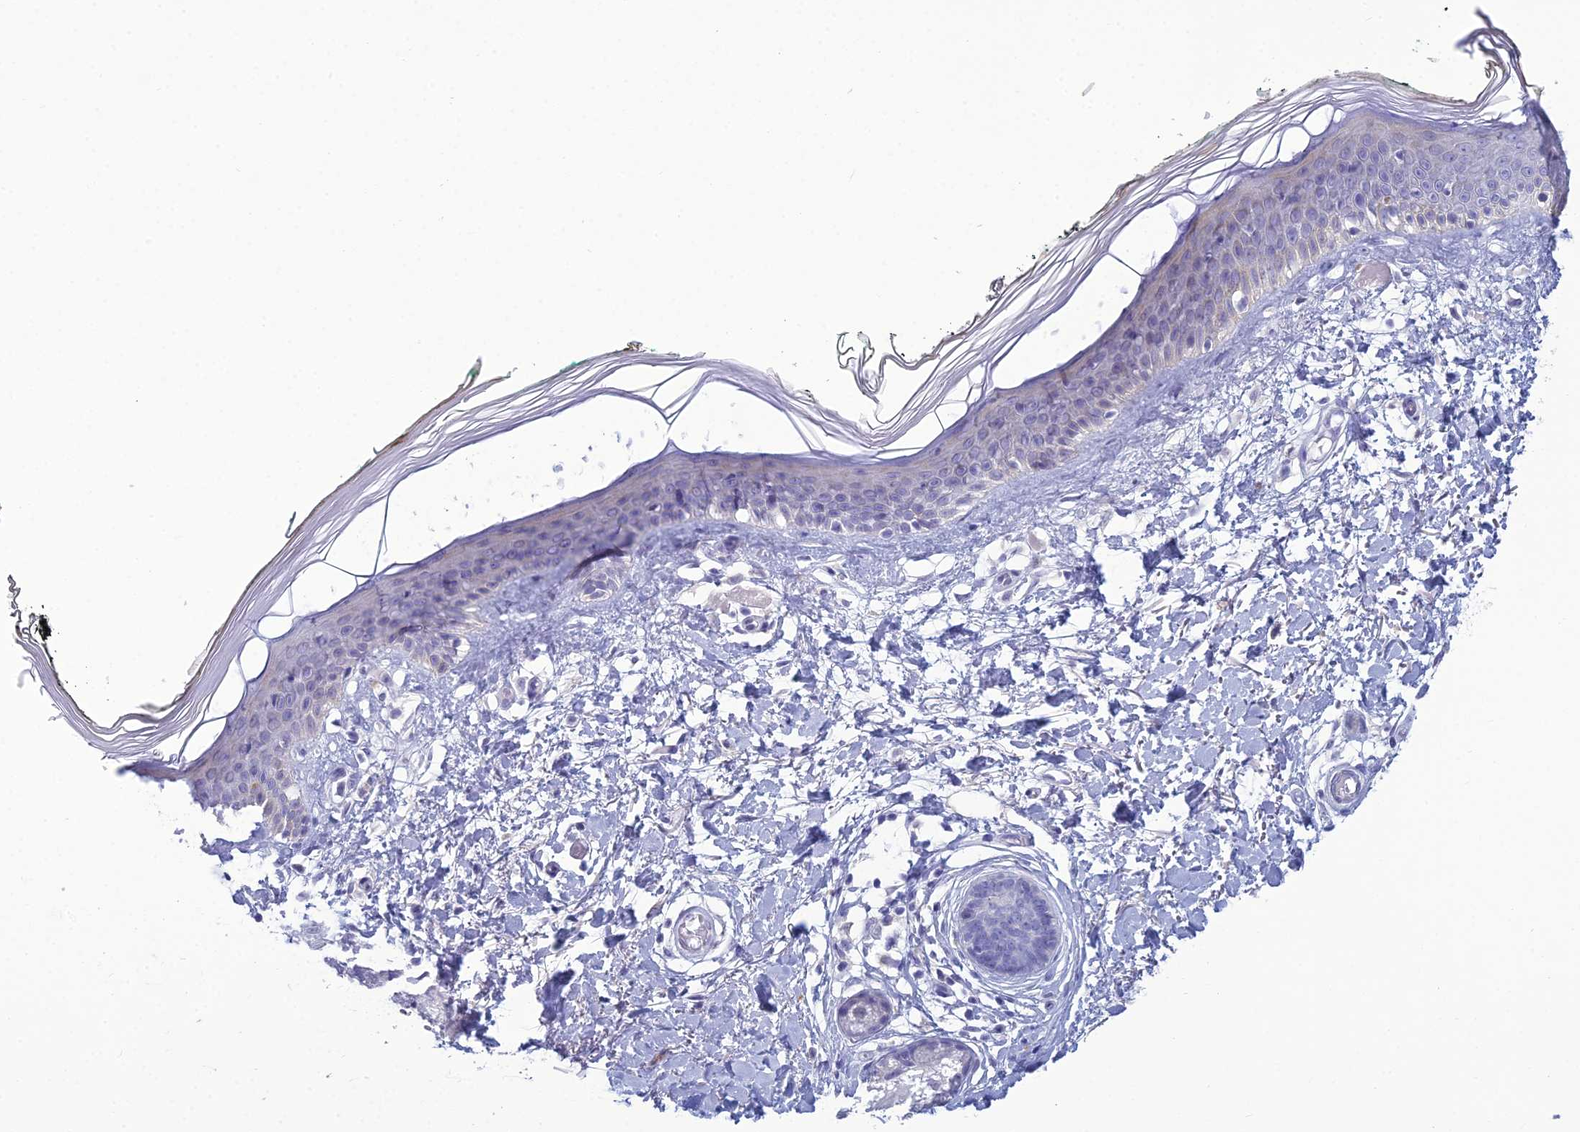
{"staining": {"intensity": "negative", "quantity": "none", "location": "none"}, "tissue": "skin", "cell_type": "Fibroblasts", "image_type": "normal", "snomed": [{"axis": "morphology", "description": "Normal tissue, NOS"}, {"axis": "topography", "description": "Skin"}], "caption": "An immunohistochemistry photomicrograph of unremarkable skin is shown. There is no staining in fibroblasts of skin.", "gene": "MUC13", "patient": {"sex": "male", "age": 62}}